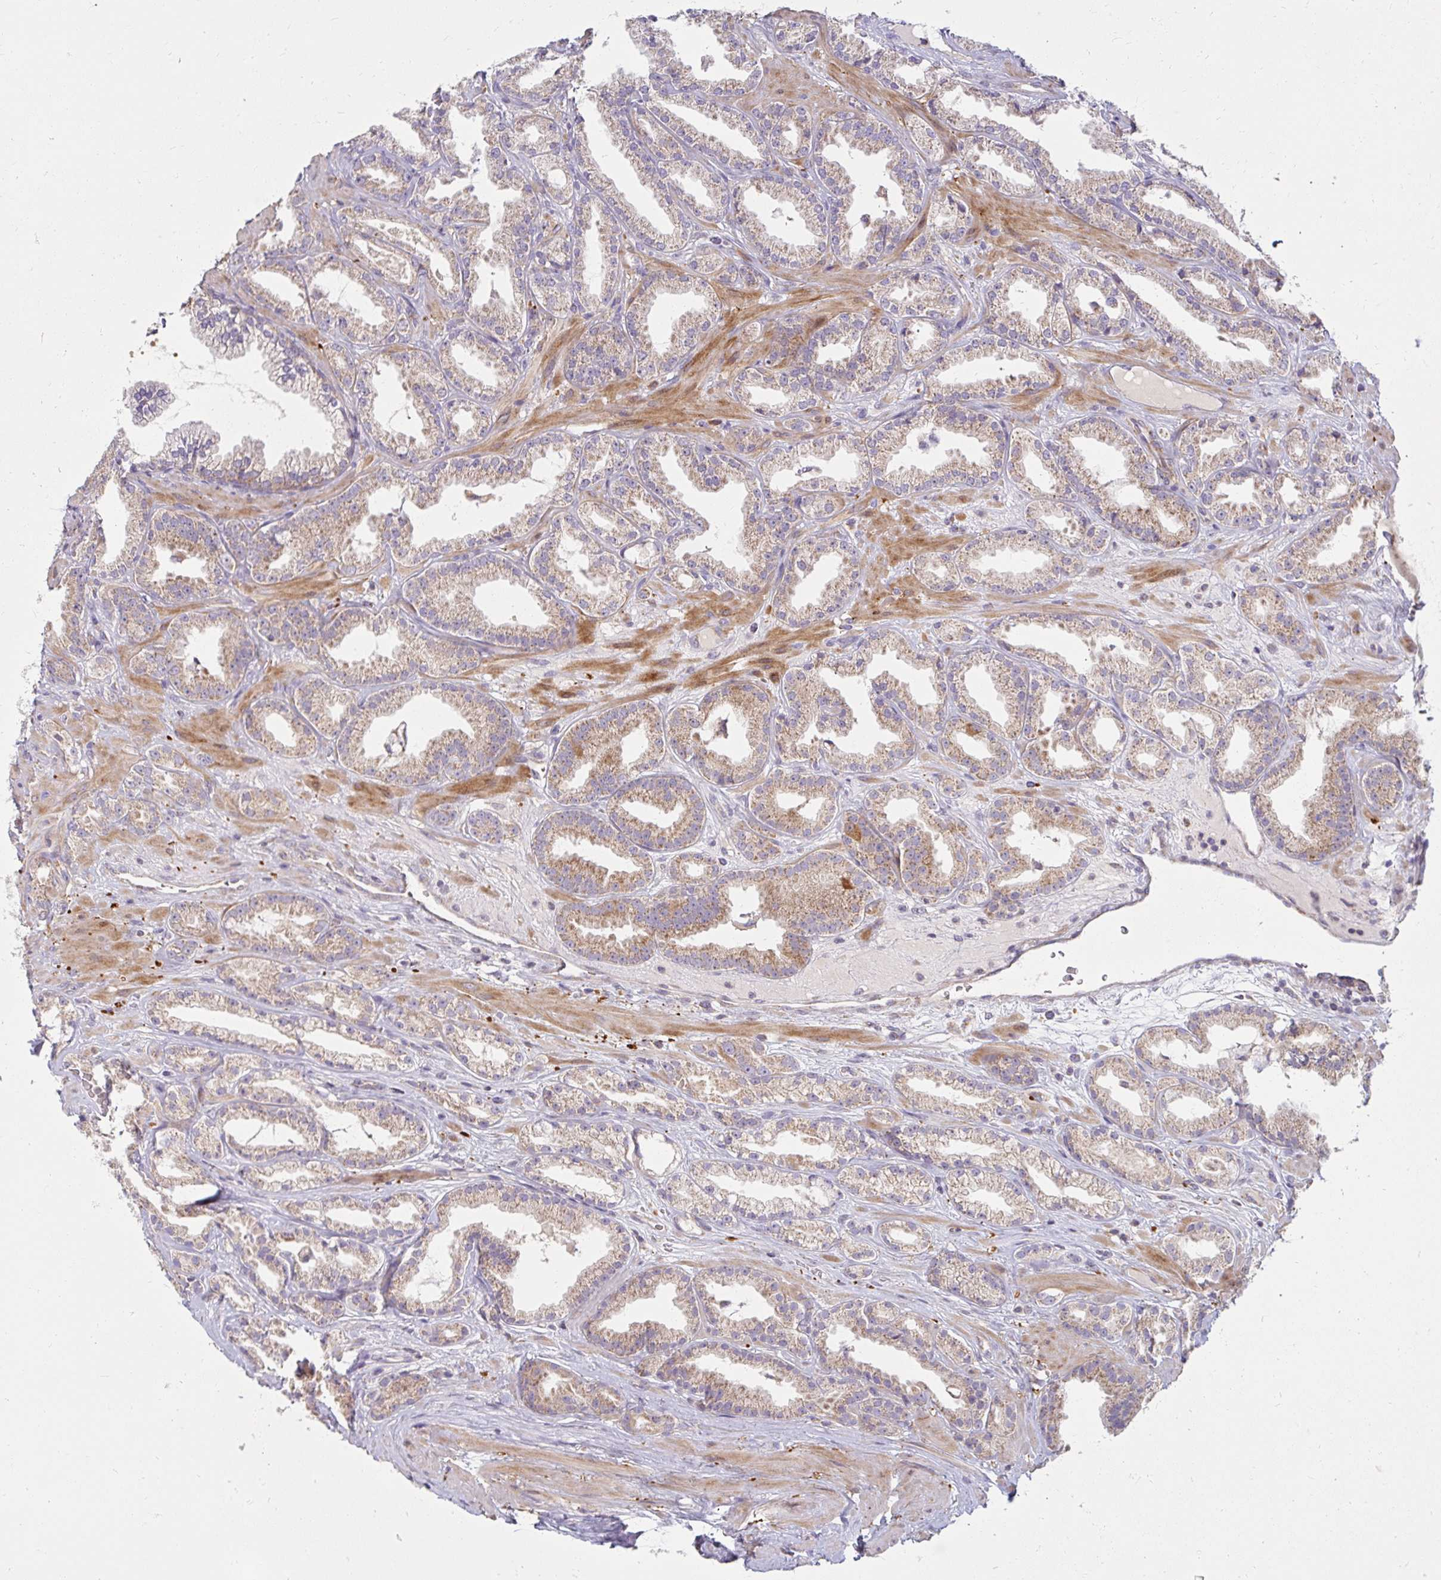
{"staining": {"intensity": "moderate", "quantity": "25%-75%", "location": "cytoplasmic/membranous"}, "tissue": "prostate cancer", "cell_type": "Tumor cells", "image_type": "cancer", "snomed": [{"axis": "morphology", "description": "Adenocarcinoma, Low grade"}, {"axis": "topography", "description": "Prostate"}], "caption": "Immunohistochemistry (IHC) histopathology image of low-grade adenocarcinoma (prostate) stained for a protein (brown), which shows medium levels of moderate cytoplasmic/membranous expression in about 25%-75% of tumor cells.", "gene": "SKP2", "patient": {"sex": "male", "age": 61}}